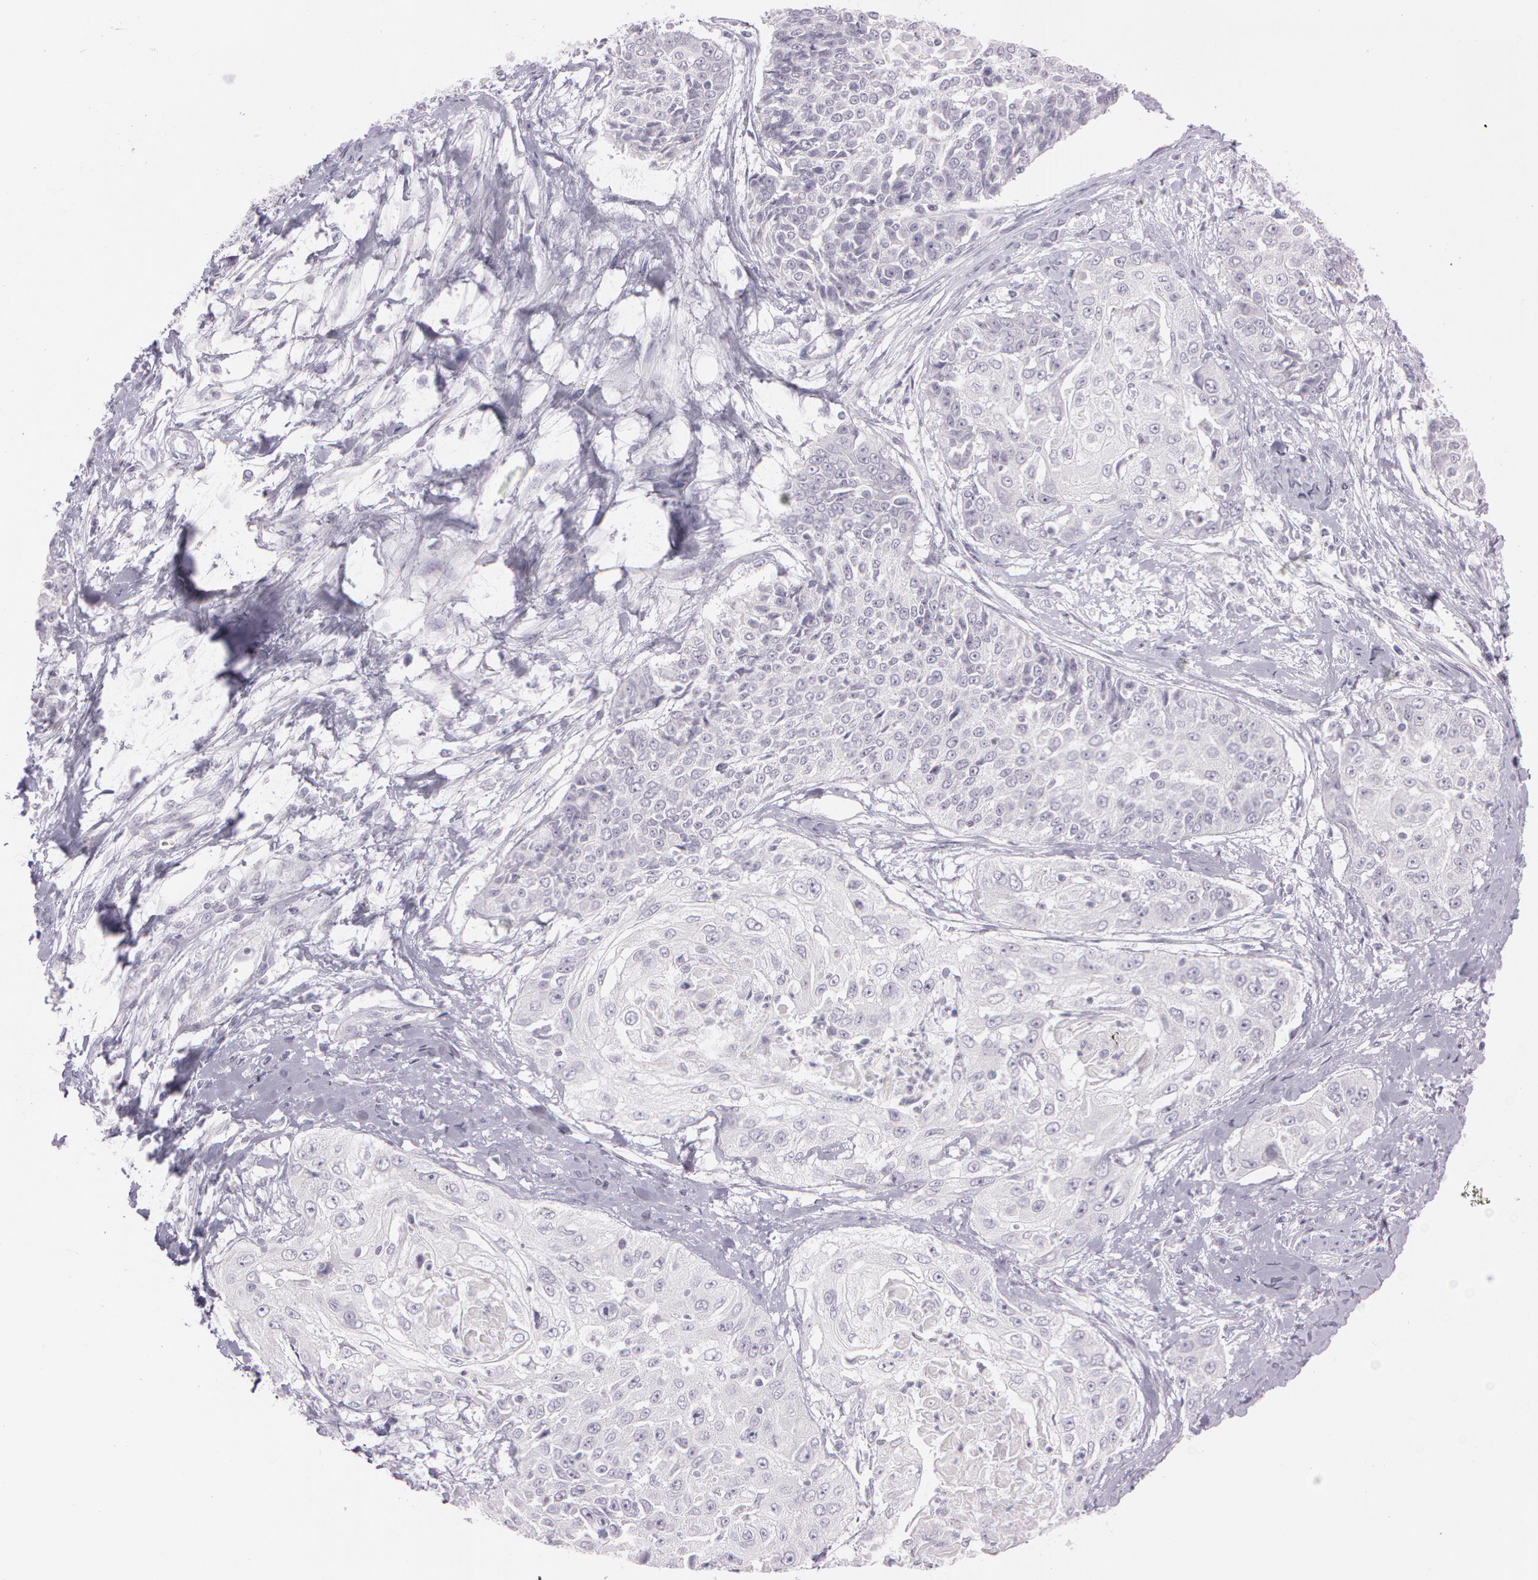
{"staining": {"intensity": "negative", "quantity": "none", "location": "none"}, "tissue": "cervical cancer", "cell_type": "Tumor cells", "image_type": "cancer", "snomed": [{"axis": "morphology", "description": "Squamous cell carcinoma, NOS"}, {"axis": "topography", "description": "Cervix"}], "caption": "The histopathology image exhibits no staining of tumor cells in squamous cell carcinoma (cervical).", "gene": "OTC", "patient": {"sex": "female", "age": 64}}